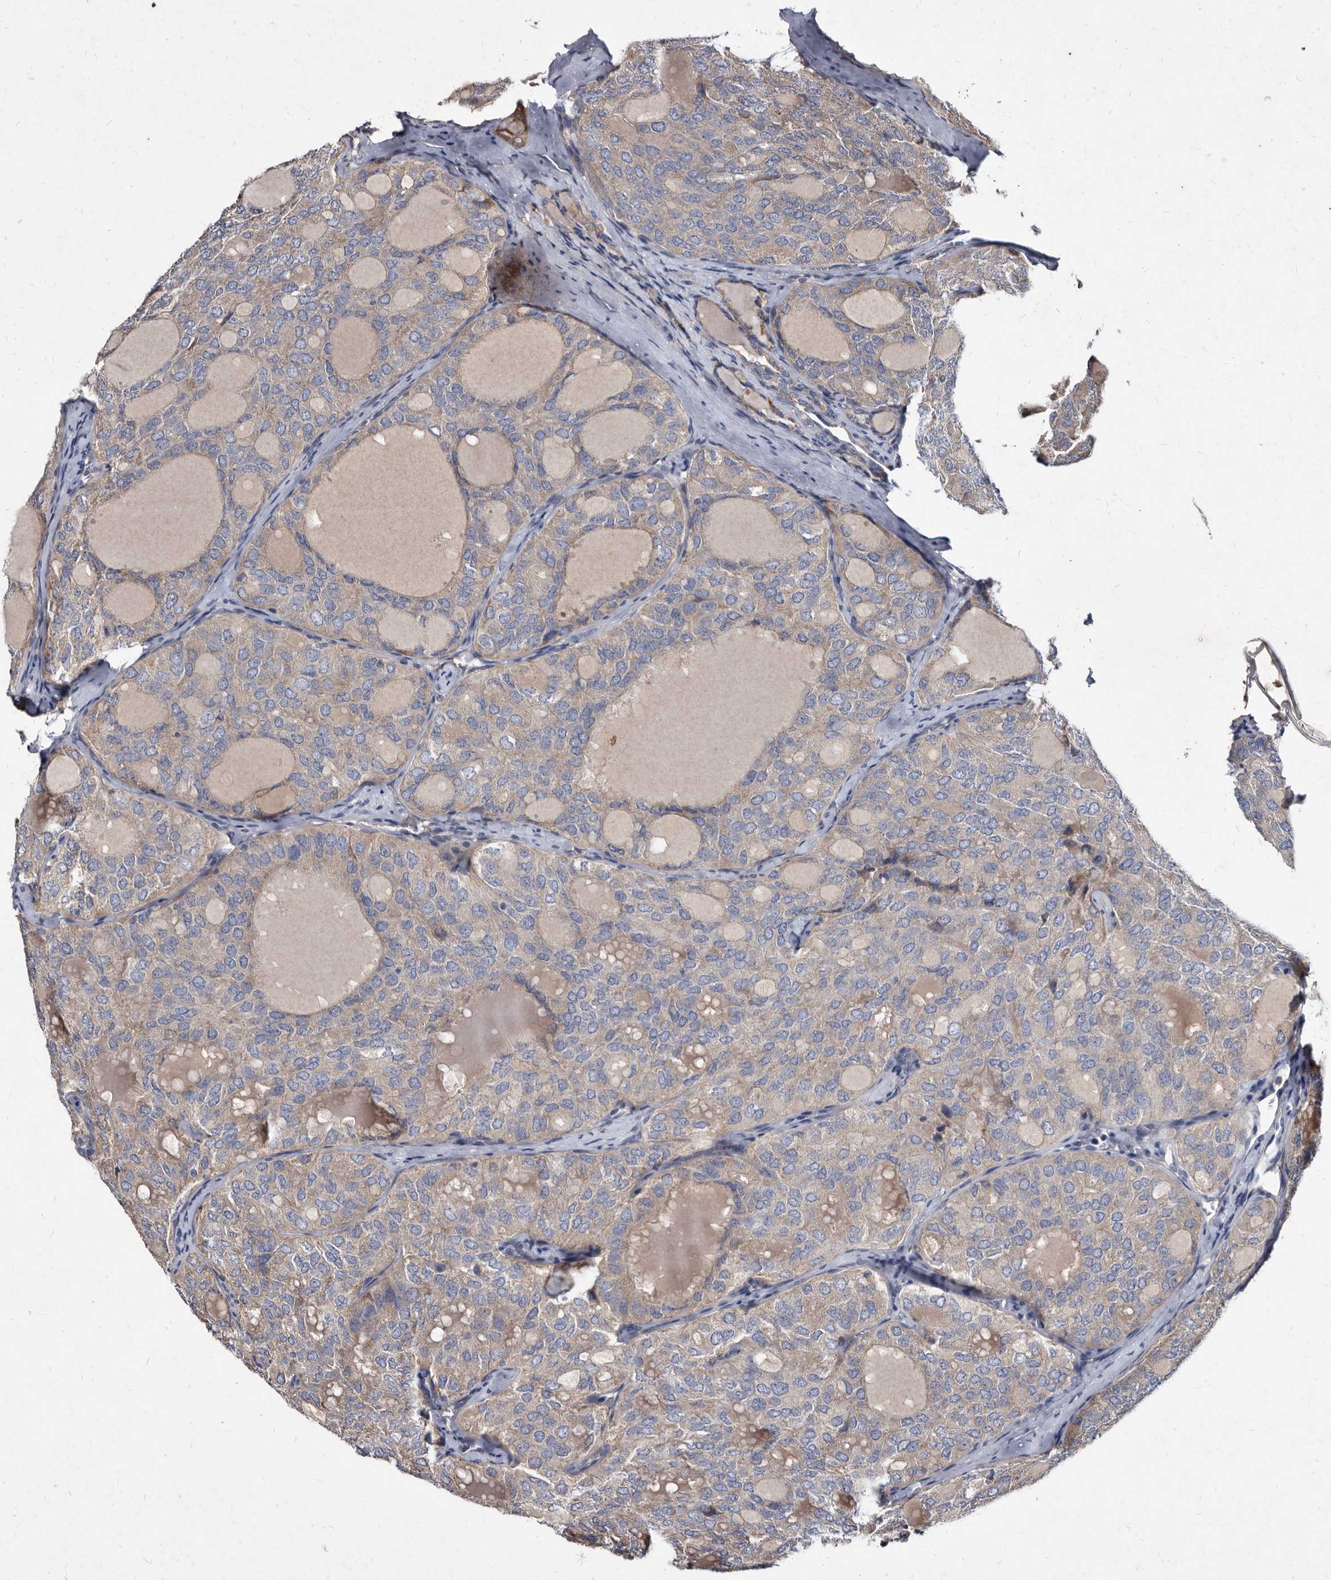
{"staining": {"intensity": "negative", "quantity": "none", "location": "none"}, "tissue": "thyroid cancer", "cell_type": "Tumor cells", "image_type": "cancer", "snomed": [{"axis": "morphology", "description": "Follicular adenoma carcinoma, NOS"}, {"axis": "topography", "description": "Thyroid gland"}], "caption": "An immunohistochemistry (IHC) image of follicular adenoma carcinoma (thyroid) is shown. There is no staining in tumor cells of follicular adenoma carcinoma (thyroid).", "gene": "YPEL3", "patient": {"sex": "male", "age": 75}}